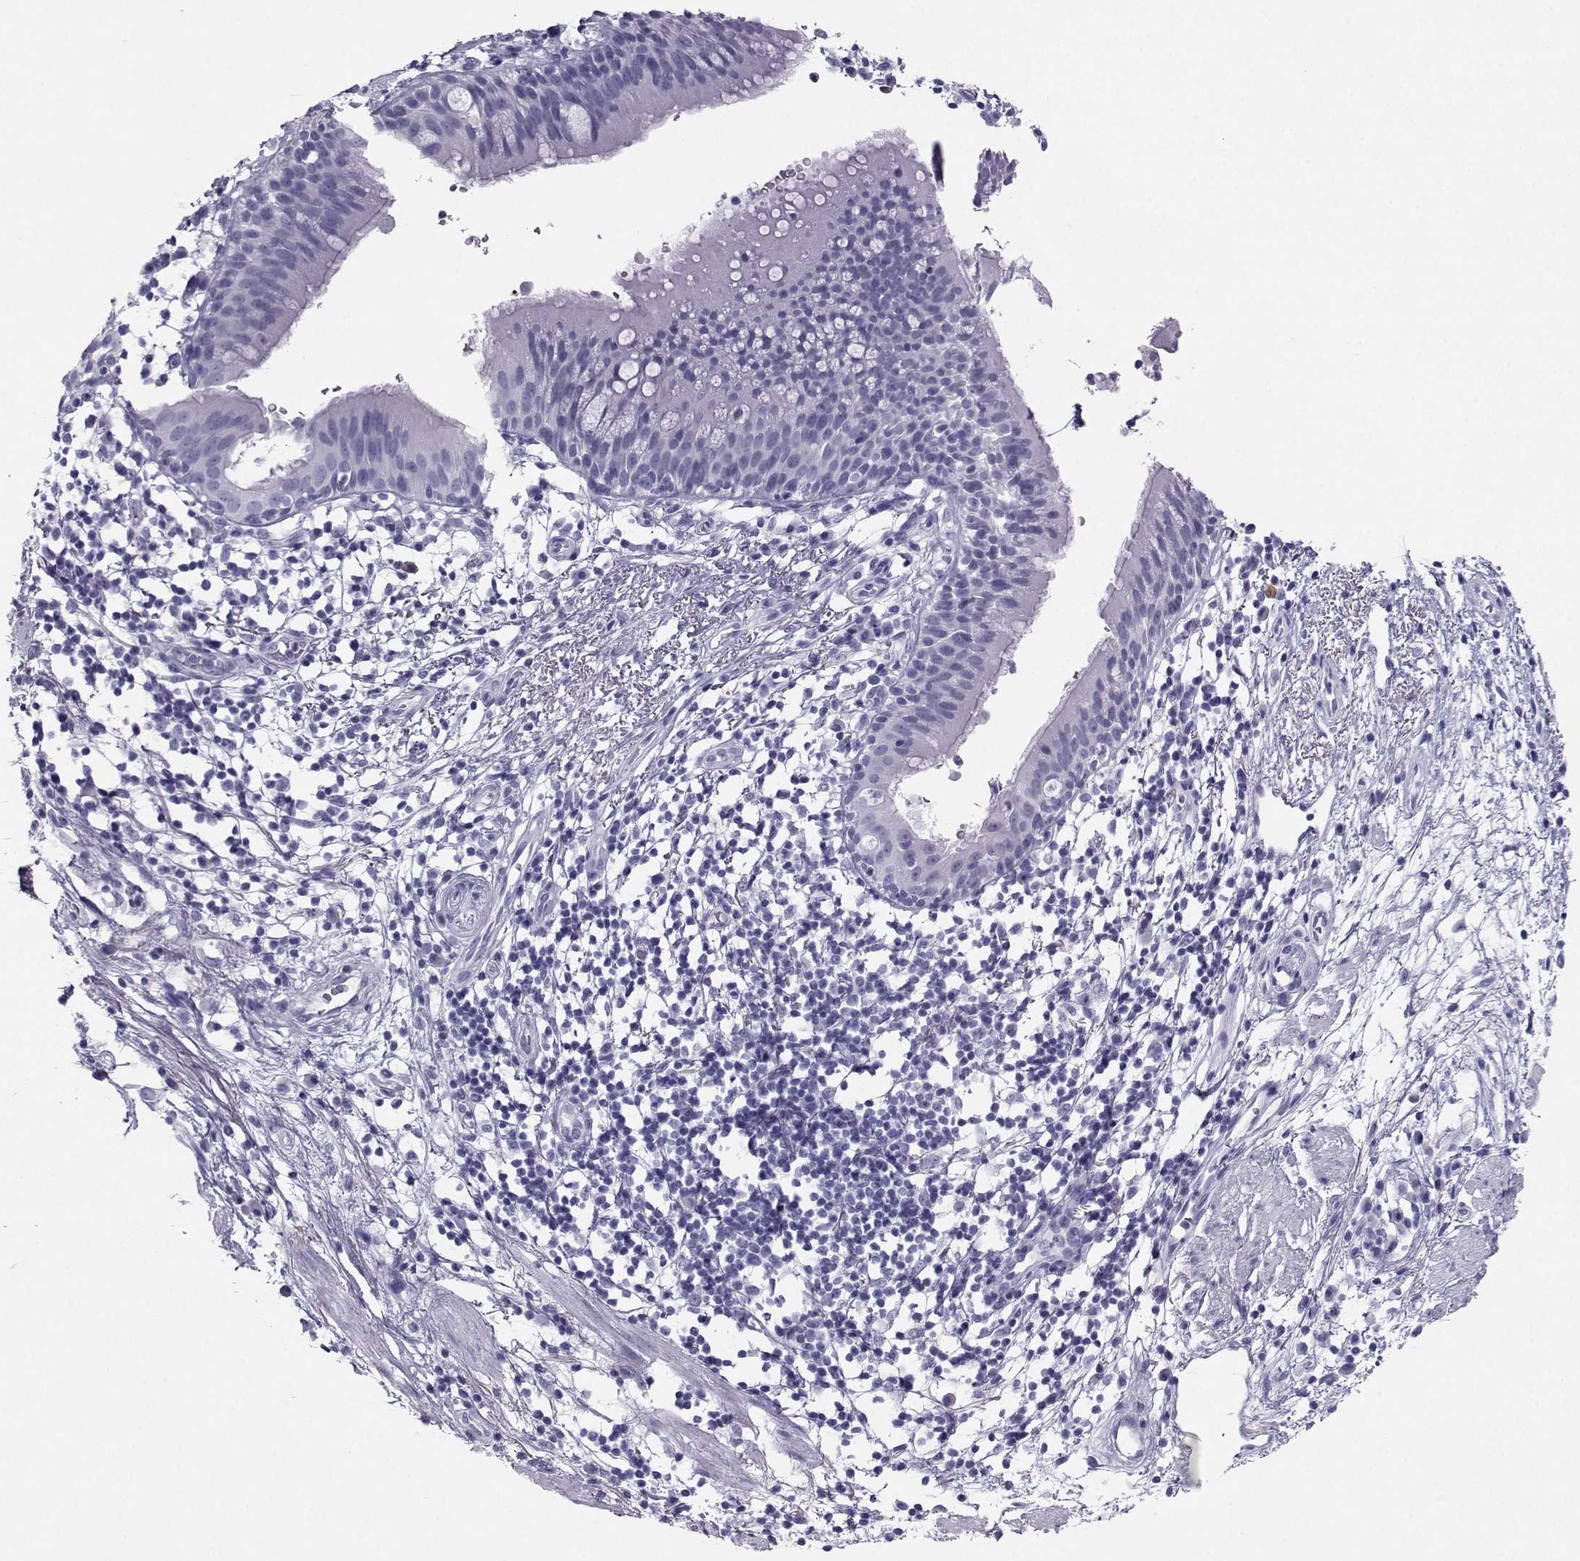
{"staining": {"intensity": "negative", "quantity": "none", "location": "none"}, "tissue": "bronchus", "cell_type": "Respiratory epithelial cells", "image_type": "normal", "snomed": [{"axis": "morphology", "description": "Normal tissue, NOS"}, {"axis": "topography", "description": "Cartilage tissue"}, {"axis": "topography", "description": "Bronchus"}], "caption": "Immunohistochemistry (IHC) photomicrograph of normal bronchus: bronchus stained with DAB (3,3'-diaminobenzidine) displays no significant protein expression in respiratory epithelial cells.", "gene": "SST", "patient": {"sex": "male", "age": 58}}